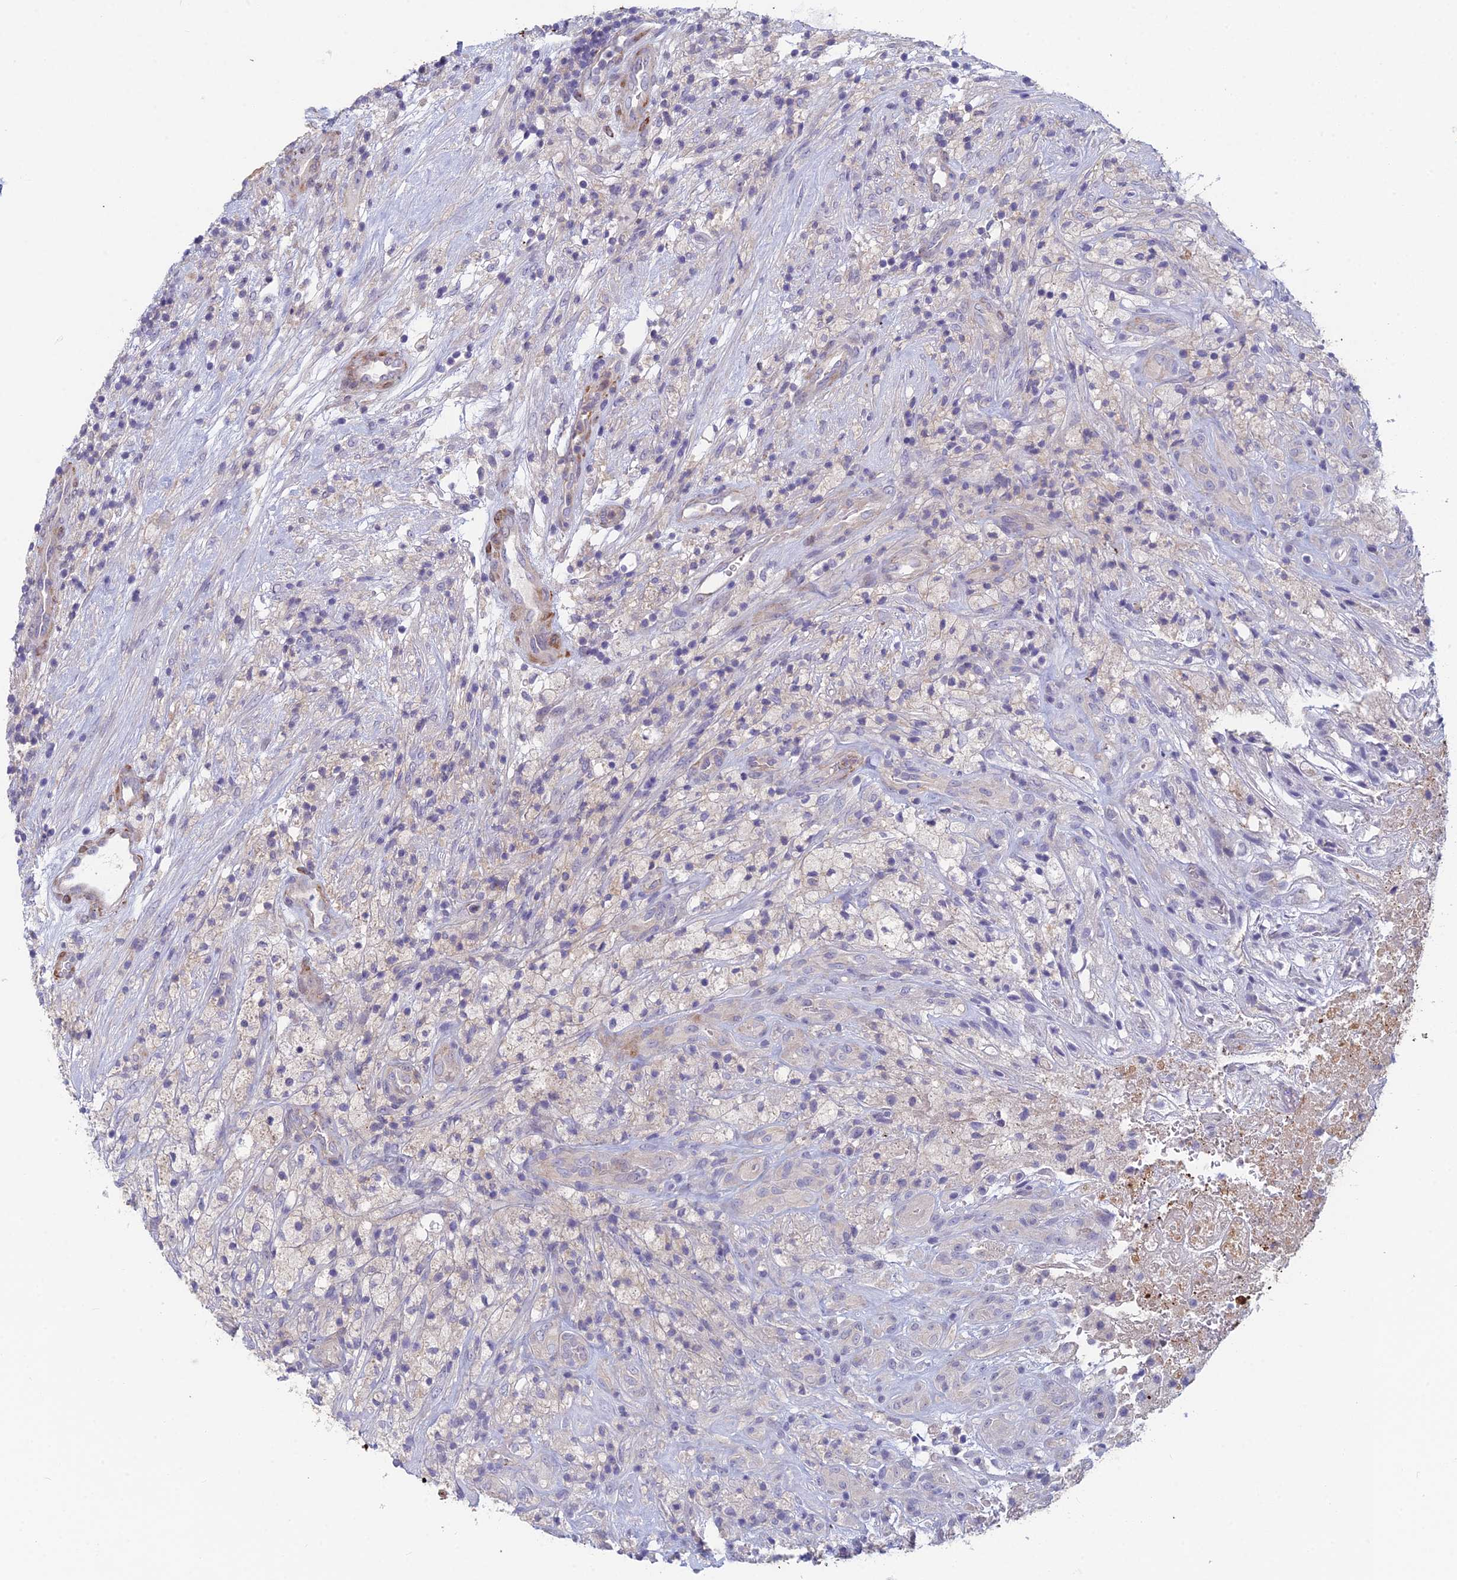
{"staining": {"intensity": "negative", "quantity": "none", "location": "none"}, "tissue": "glioma", "cell_type": "Tumor cells", "image_type": "cancer", "snomed": [{"axis": "morphology", "description": "Glioma, malignant, High grade"}, {"axis": "topography", "description": "Brain"}], "caption": "Tumor cells show no significant positivity in glioma. (Stains: DAB IHC with hematoxylin counter stain, Microscopy: brightfield microscopy at high magnification).", "gene": "PPP1R26", "patient": {"sex": "male", "age": 69}}